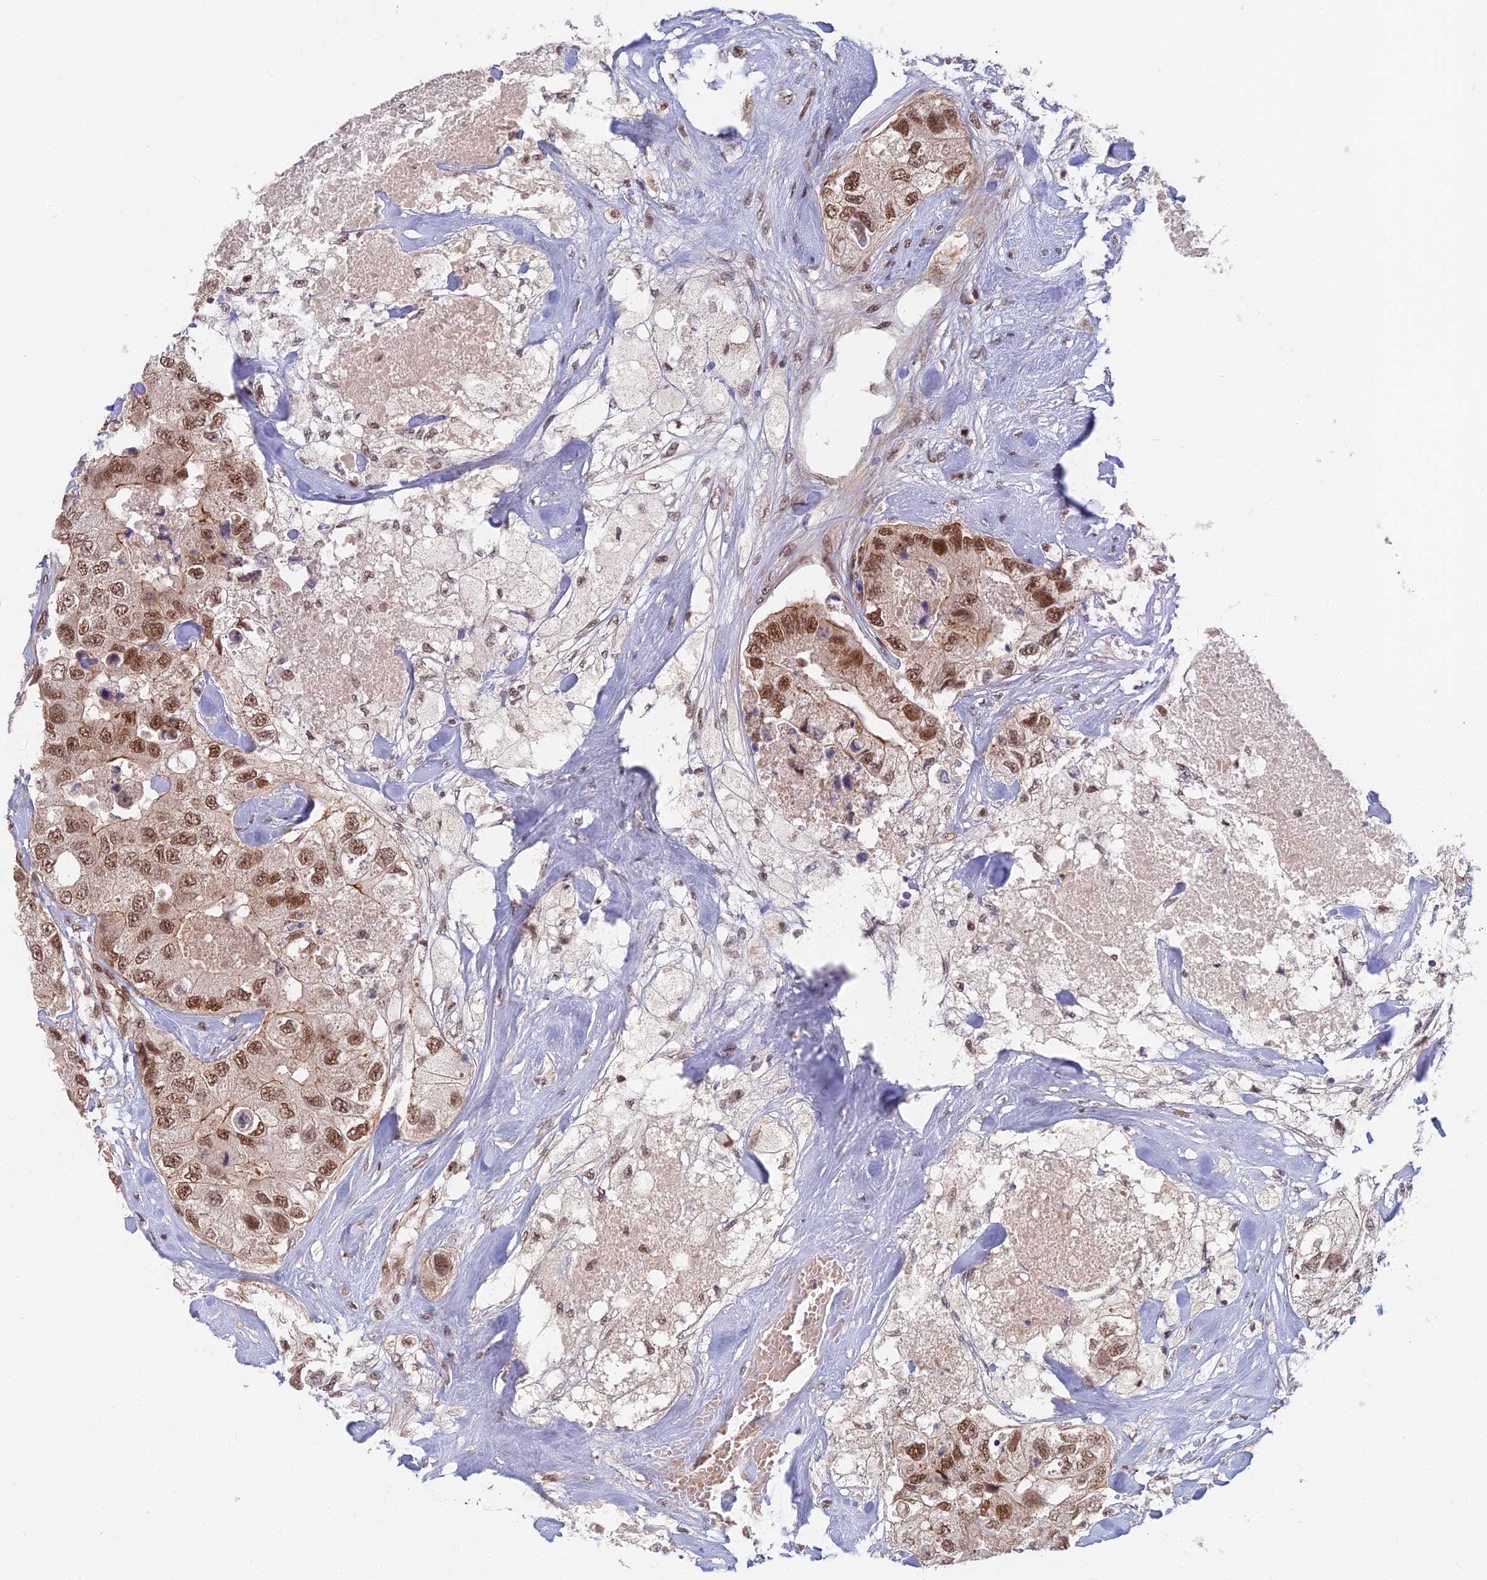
{"staining": {"intensity": "strong", "quantity": ">75%", "location": "nuclear"}, "tissue": "breast cancer", "cell_type": "Tumor cells", "image_type": "cancer", "snomed": [{"axis": "morphology", "description": "Duct carcinoma"}, {"axis": "topography", "description": "Breast"}], "caption": "This photomicrograph displays intraductal carcinoma (breast) stained with immunohistochemistry (IHC) to label a protein in brown. The nuclear of tumor cells show strong positivity for the protein. Nuclei are counter-stained blue.", "gene": "TCEA2", "patient": {"sex": "female", "age": 62}}